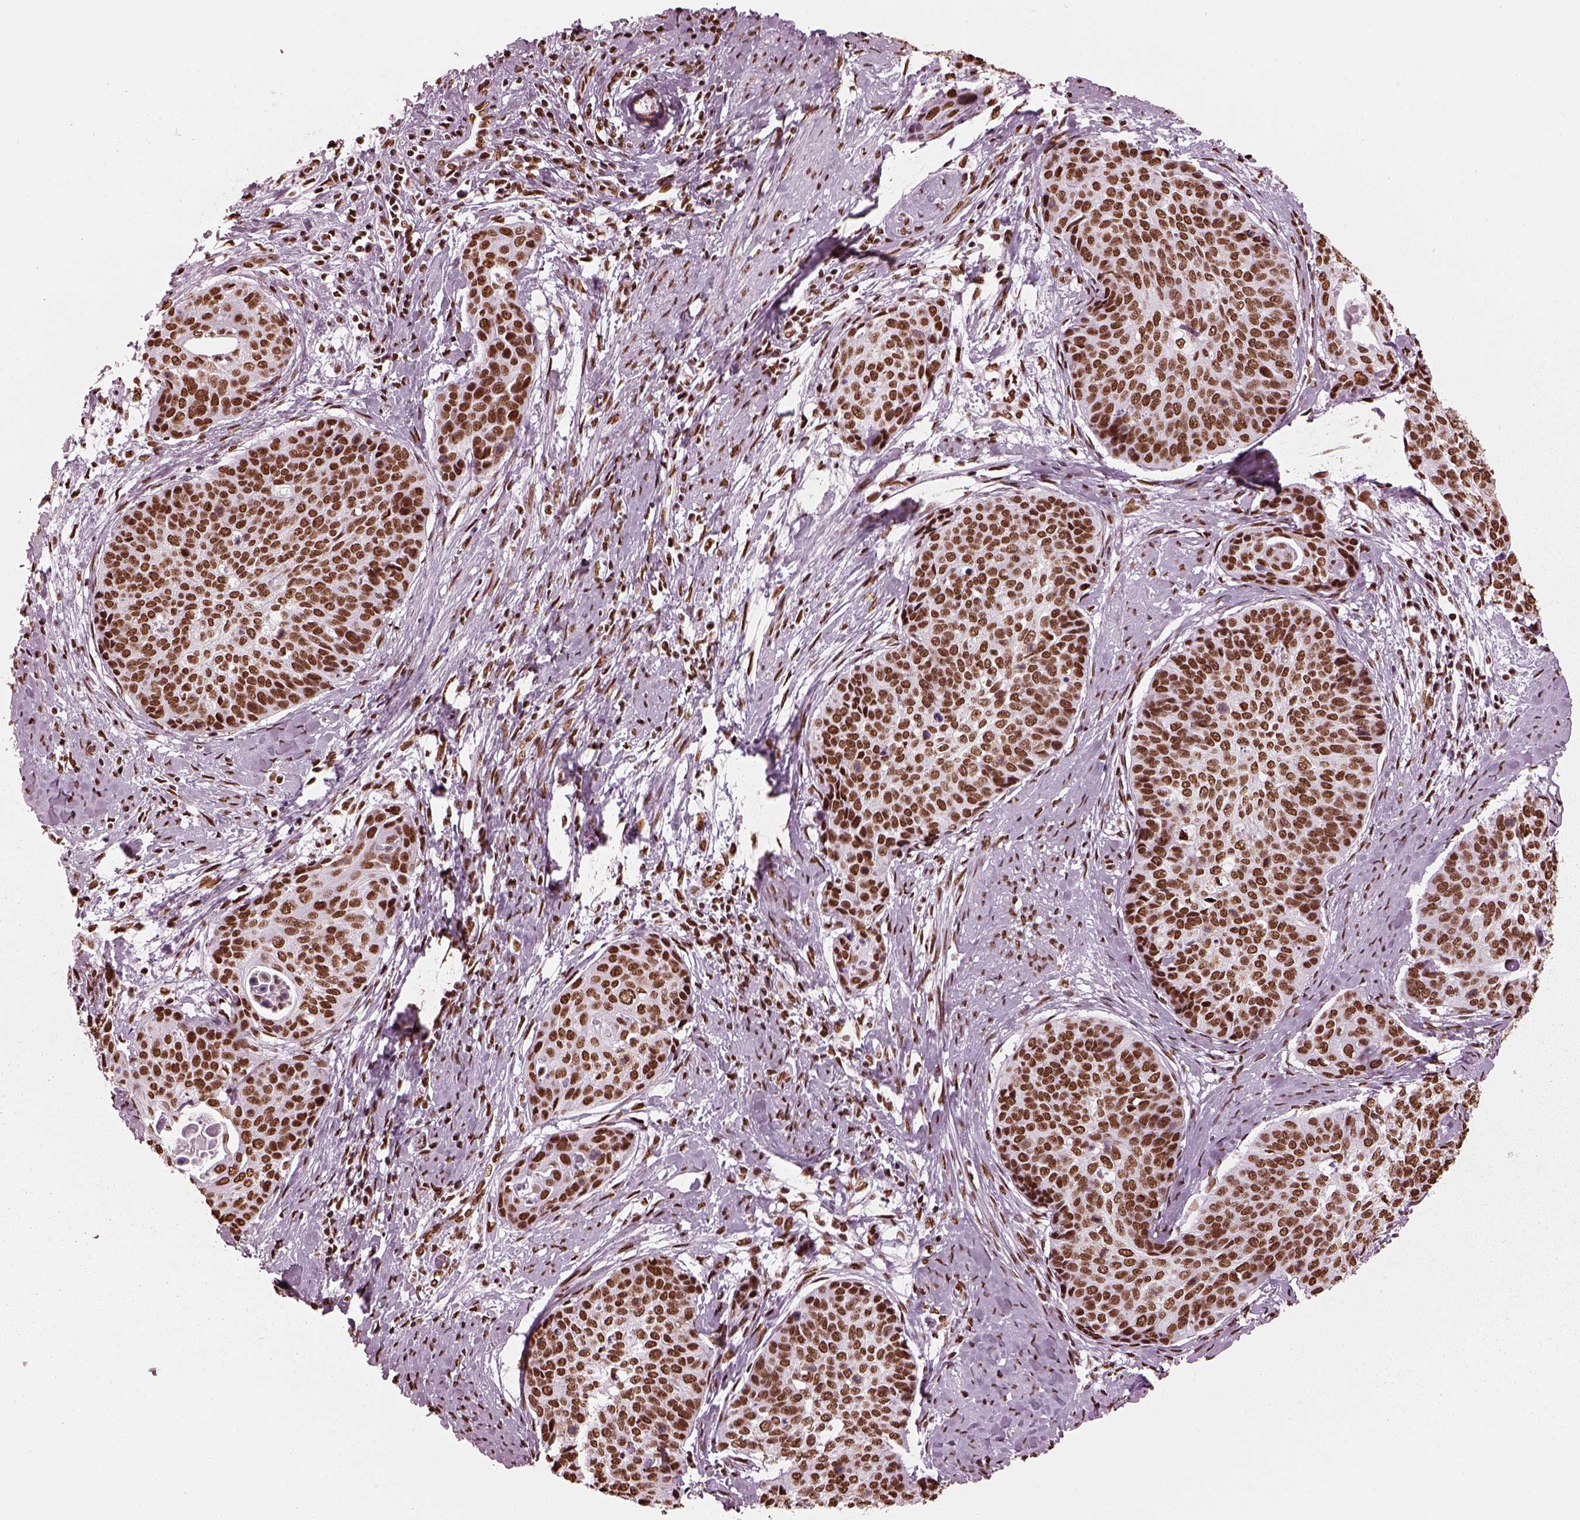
{"staining": {"intensity": "strong", "quantity": ">75%", "location": "nuclear"}, "tissue": "cervical cancer", "cell_type": "Tumor cells", "image_type": "cancer", "snomed": [{"axis": "morphology", "description": "Squamous cell carcinoma, NOS"}, {"axis": "topography", "description": "Cervix"}], "caption": "The micrograph shows a brown stain indicating the presence of a protein in the nuclear of tumor cells in squamous cell carcinoma (cervical).", "gene": "CBFA2T3", "patient": {"sex": "female", "age": 69}}